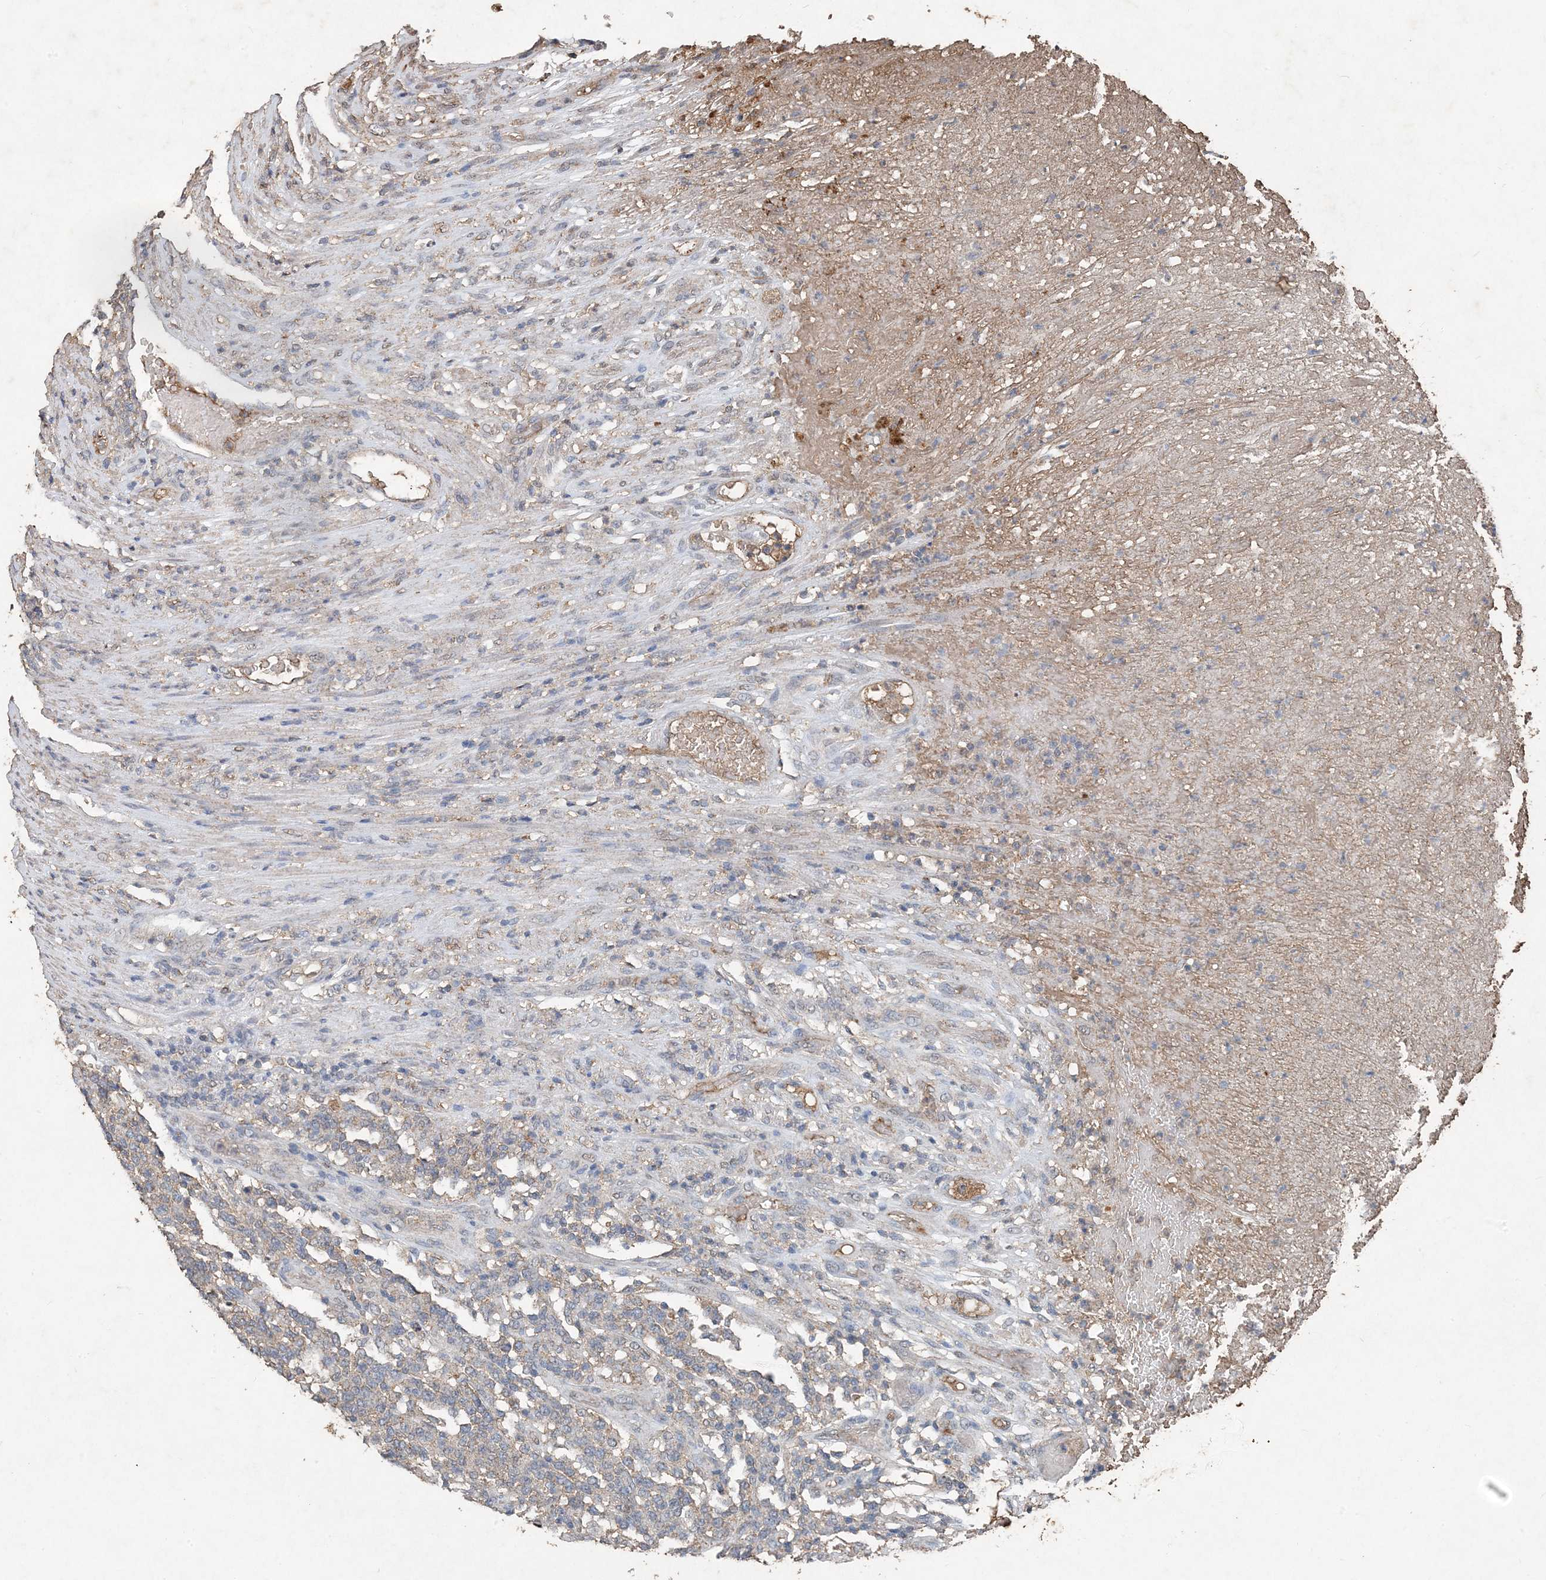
{"staining": {"intensity": "negative", "quantity": "none", "location": "none"}, "tissue": "lymphoma", "cell_type": "Tumor cells", "image_type": "cancer", "snomed": [{"axis": "morphology", "description": "Malignant lymphoma, non-Hodgkin's type, High grade"}, {"axis": "topography", "description": "Soft tissue"}], "caption": "The histopathology image displays no staining of tumor cells in malignant lymphoma, non-Hodgkin's type (high-grade).", "gene": "FCN3", "patient": {"sex": "male", "age": 18}}